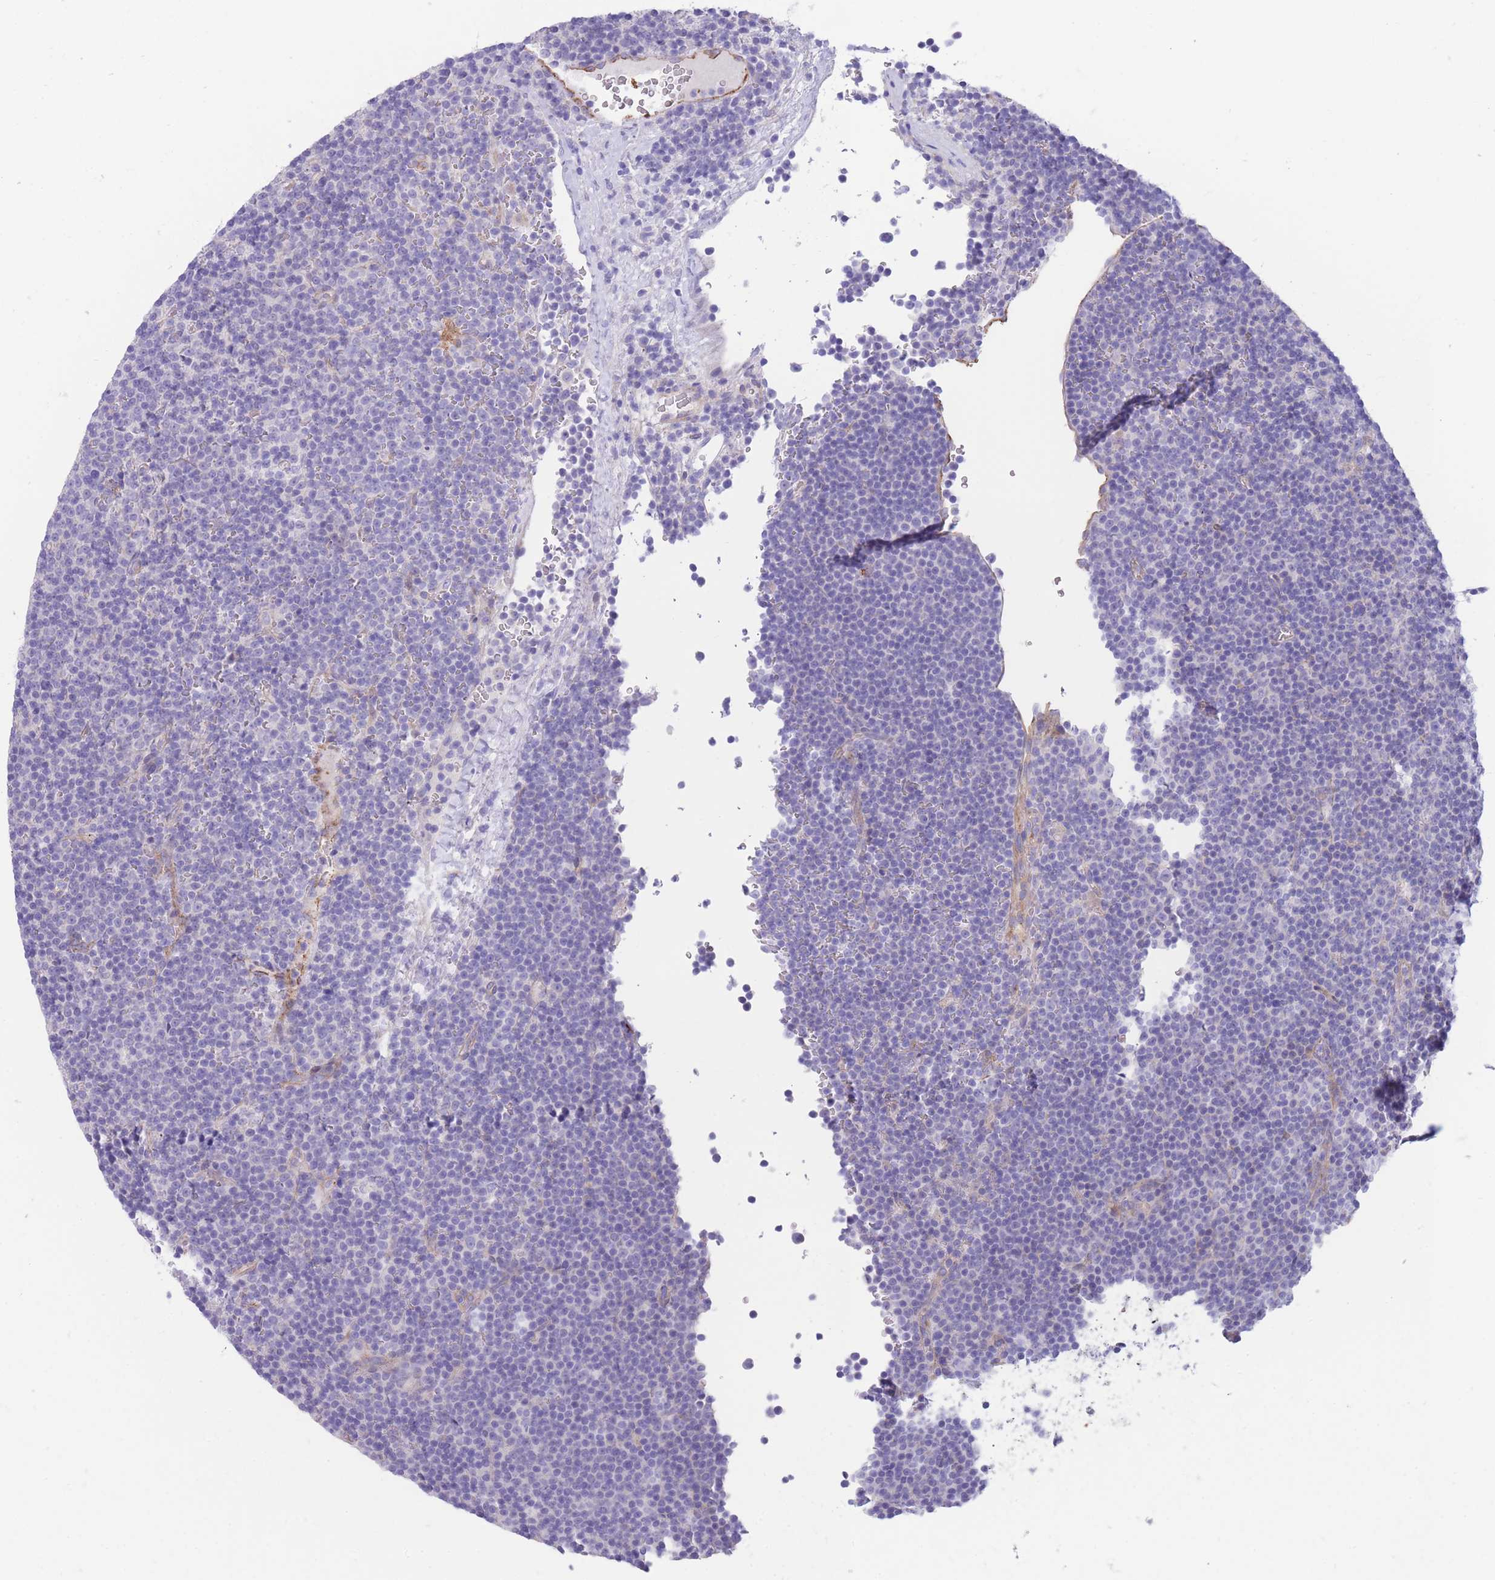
{"staining": {"intensity": "negative", "quantity": "none", "location": "none"}, "tissue": "lymphoma", "cell_type": "Tumor cells", "image_type": "cancer", "snomed": [{"axis": "morphology", "description": "Malignant lymphoma, non-Hodgkin's type, Low grade"}, {"axis": "topography", "description": "Lymph node"}], "caption": "Micrograph shows no significant protein expression in tumor cells of malignant lymphoma, non-Hodgkin's type (low-grade). (DAB (3,3'-diaminobenzidine) immunohistochemistry (IHC) with hematoxylin counter stain).", "gene": "DET1", "patient": {"sex": "female", "age": 67}}